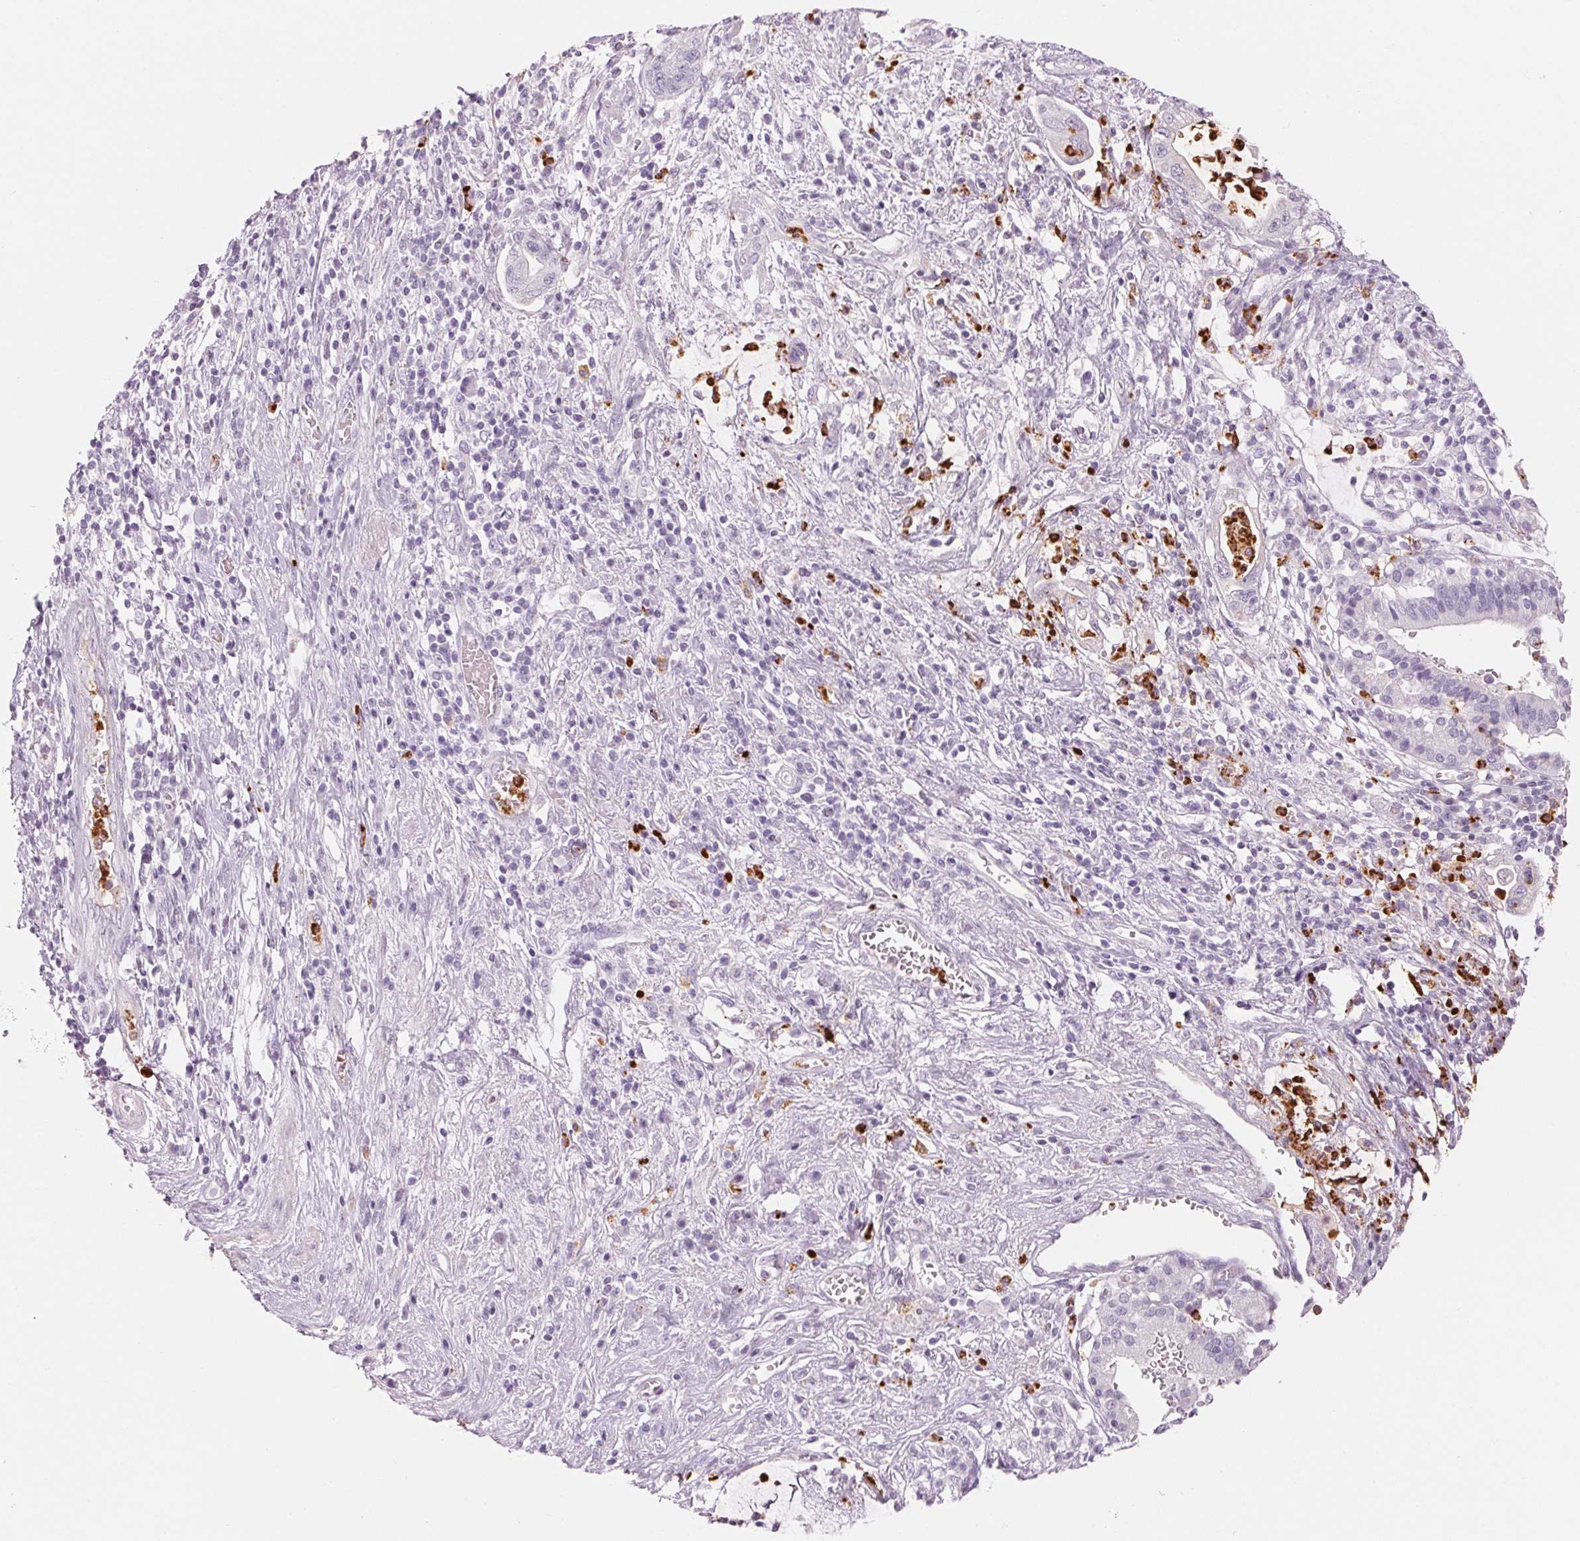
{"staining": {"intensity": "negative", "quantity": "none", "location": "none"}, "tissue": "pancreatic cancer", "cell_type": "Tumor cells", "image_type": "cancer", "snomed": [{"axis": "morphology", "description": "Adenocarcinoma, NOS"}, {"axis": "topography", "description": "Pancreas"}], "caption": "This is an immunohistochemistry image of pancreatic cancer. There is no expression in tumor cells.", "gene": "KLK7", "patient": {"sex": "female", "age": 72}}